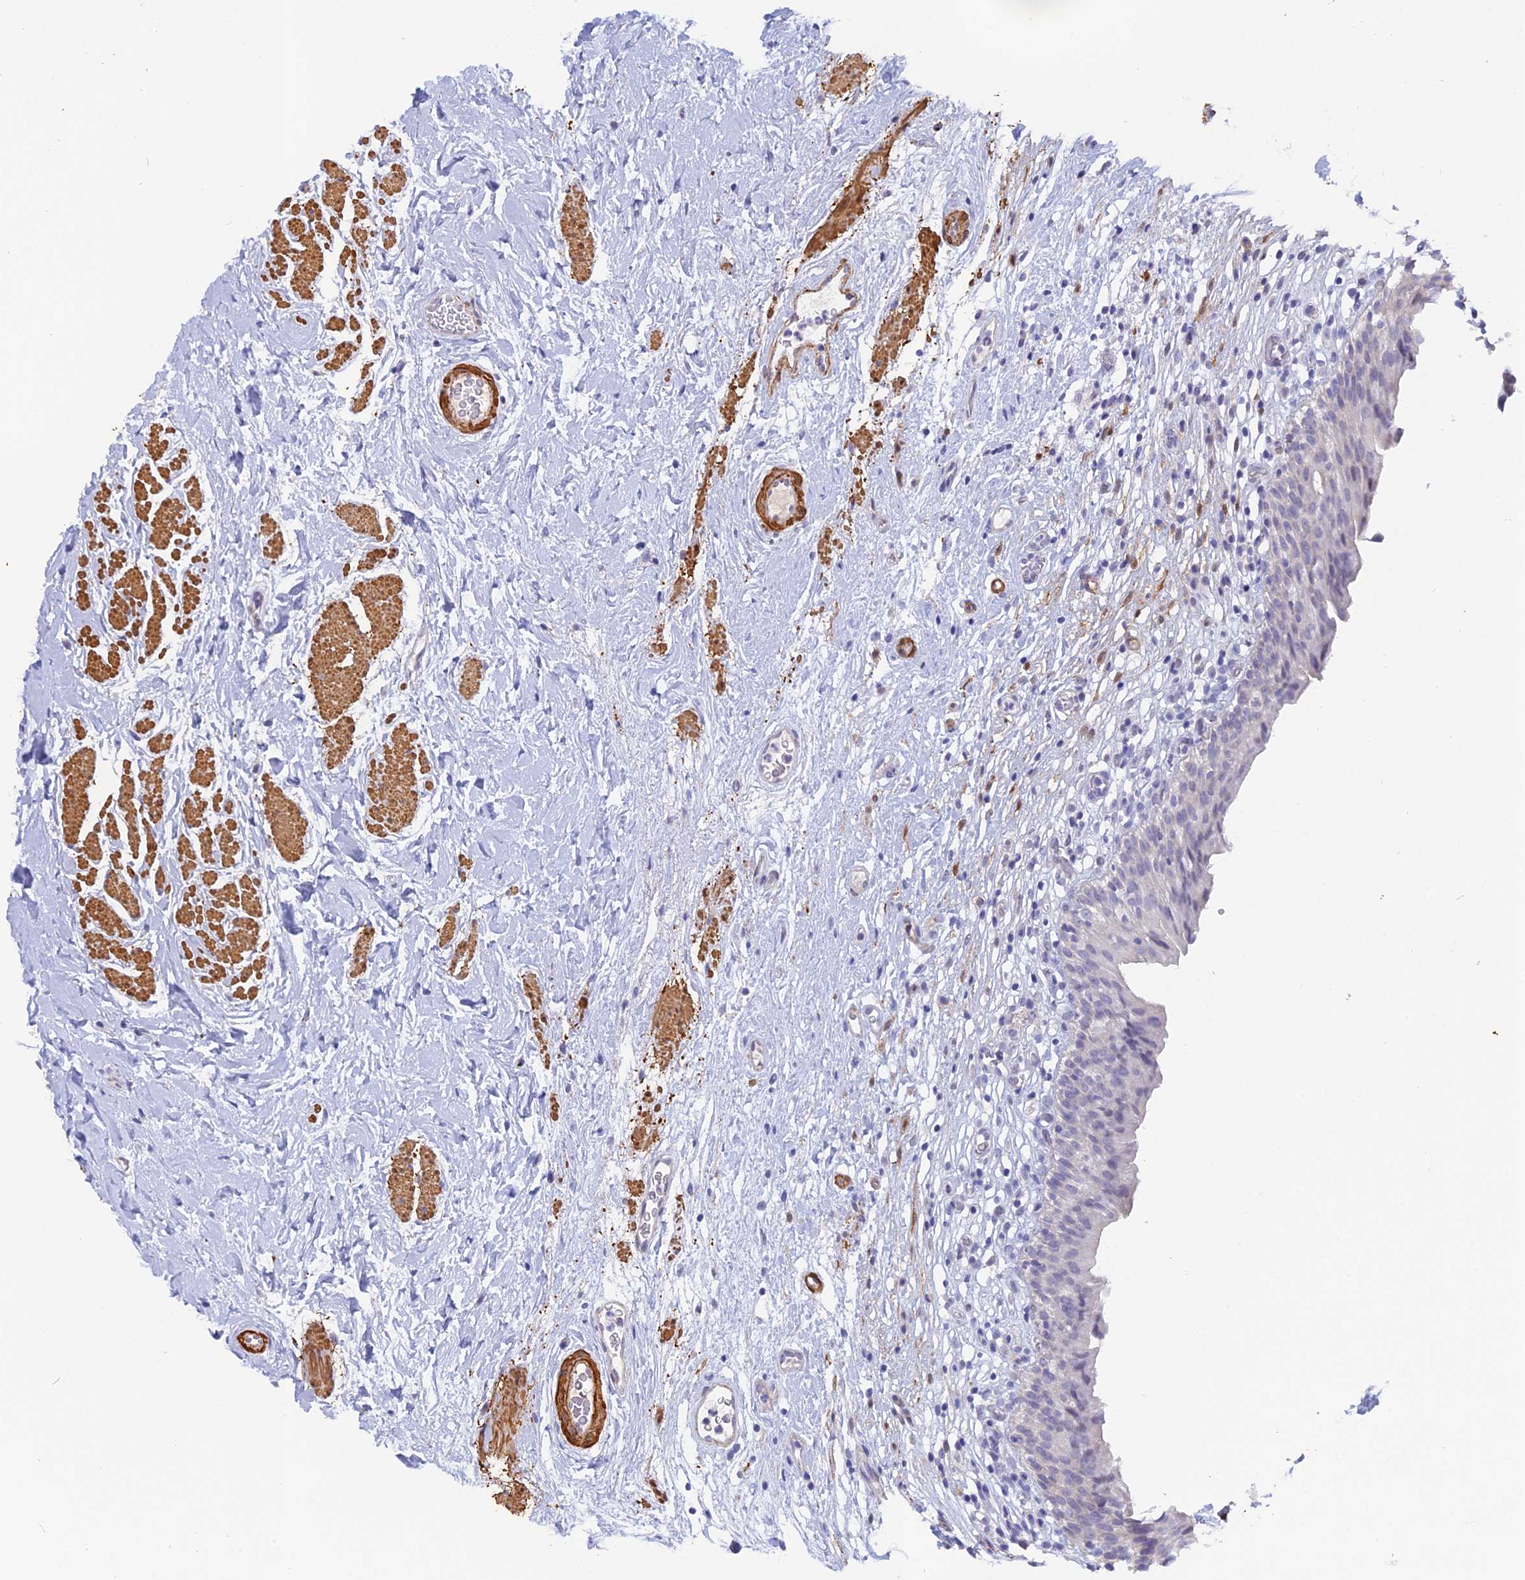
{"staining": {"intensity": "negative", "quantity": "none", "location": "none"}, "tissue": "urinary bladder", "cell_type": "Urothelial cells", "image_type": "normal", "snomed": [{"axis": "morphology", "description": "Normal tissue, NOS"}, {"axis": "morphology", "description": "Inflammation, NOS"}, {"axis": "topography", "description": "Urinary bladder"}], "caption": "High power microscopy histopathology image of an immunohistochemistry photomicrograph of unremarkable urinary bladder, revealing no significant staining in urothelial cells. (IHC, brightfield microscopy, high magnification).", "gene": "CCDC154", "patient": {"sex": "male", "age": 63}}